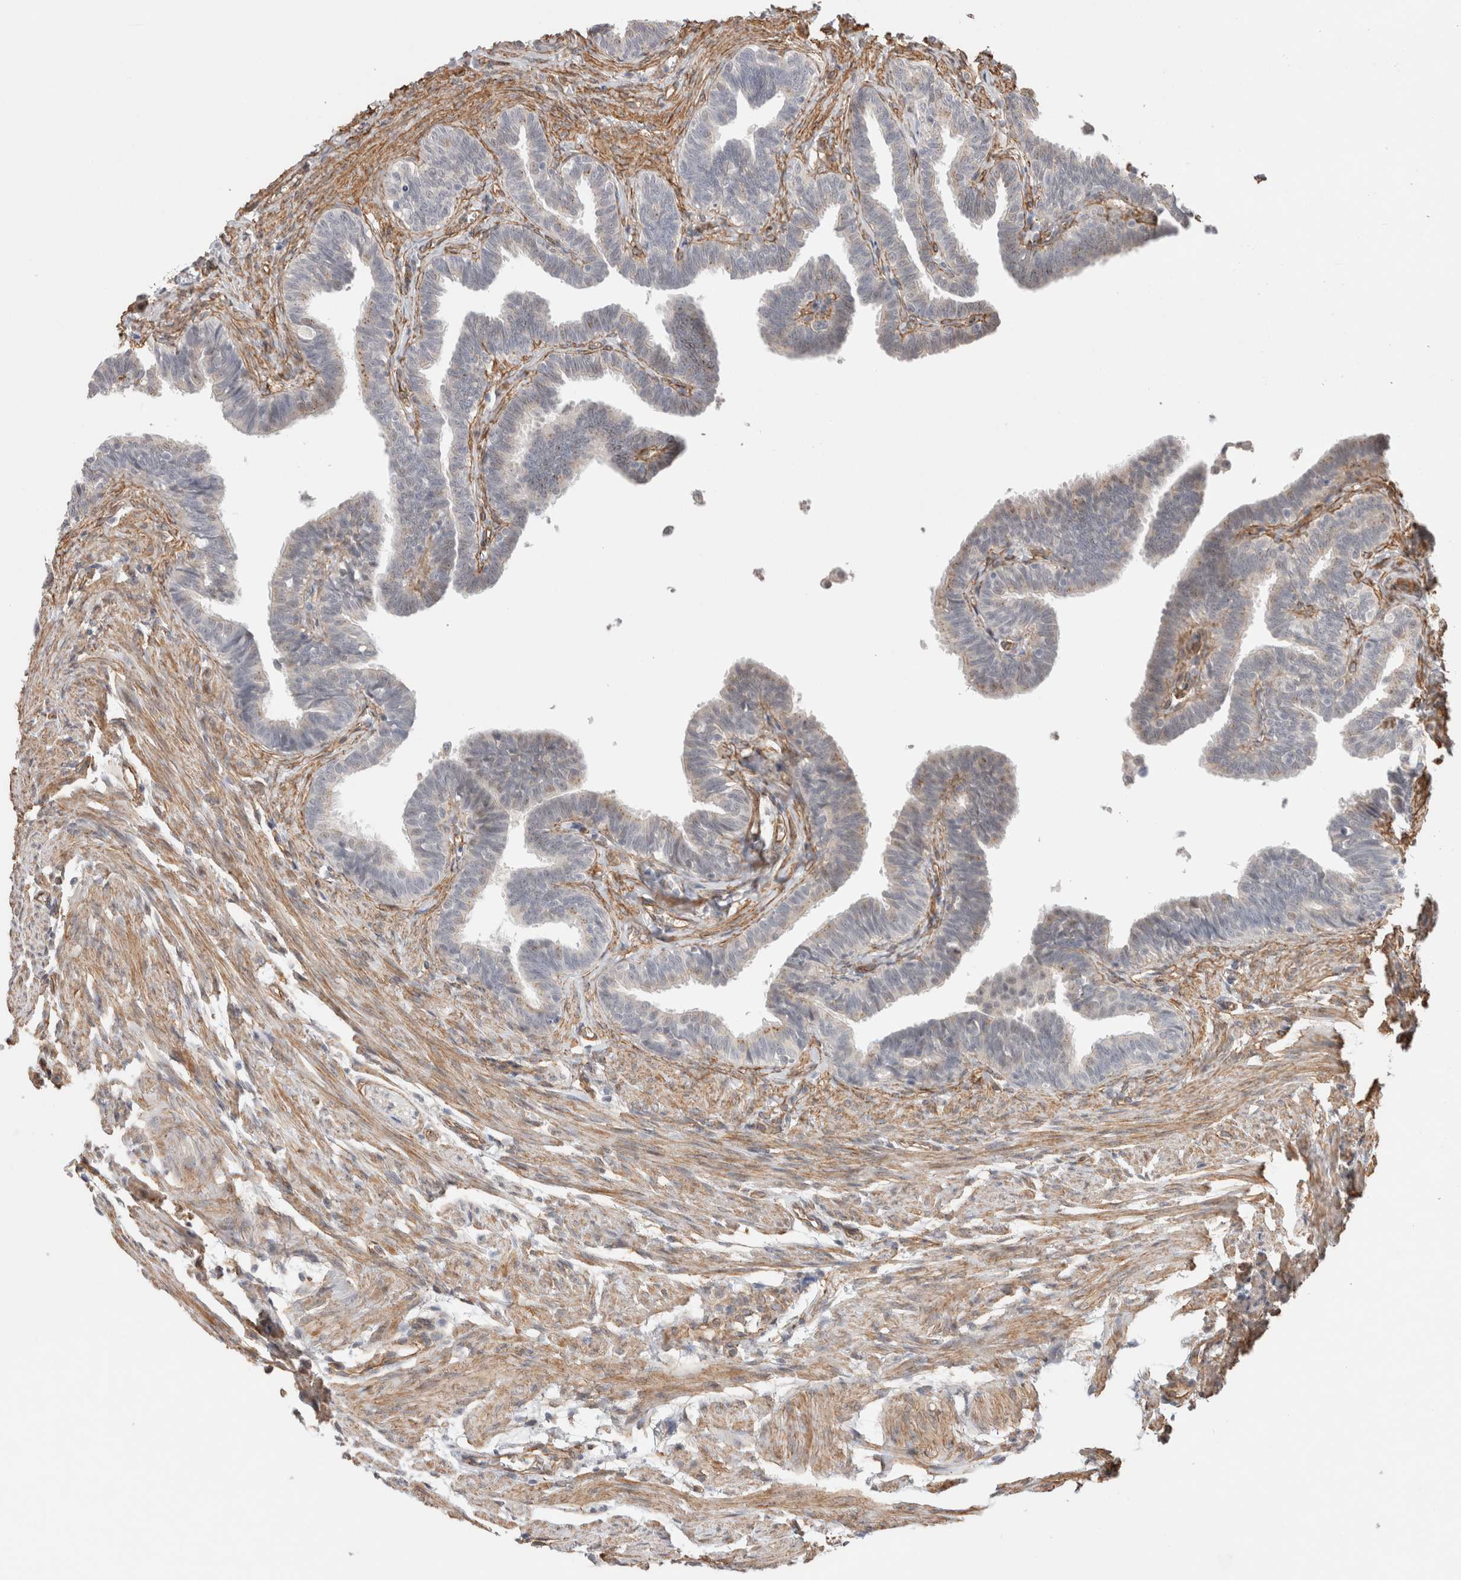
{"staining": {"intensity": "moderate", "quantity": "<25%", "location": "cytoplasmic/membranous"}, "tissue": "fallopian tube", "cell_type": "Glandular cells", "image_type": "normal", "snomed": [{"axis": "morphology", "description": "Normal tissue, NOS"}, {"axis": "topography", "description": "Fallopian tube"}, {"axis": "topography", "description": "Ovary"}], "caption": "Moderate cytoplasmic/membranous positivity for a protein is seen in about <25% of glandular cells of benign fallopian tube using immunohistochemistry.", "gene": "CAAP1", "patient": {"sex": "female", "age": 23}}